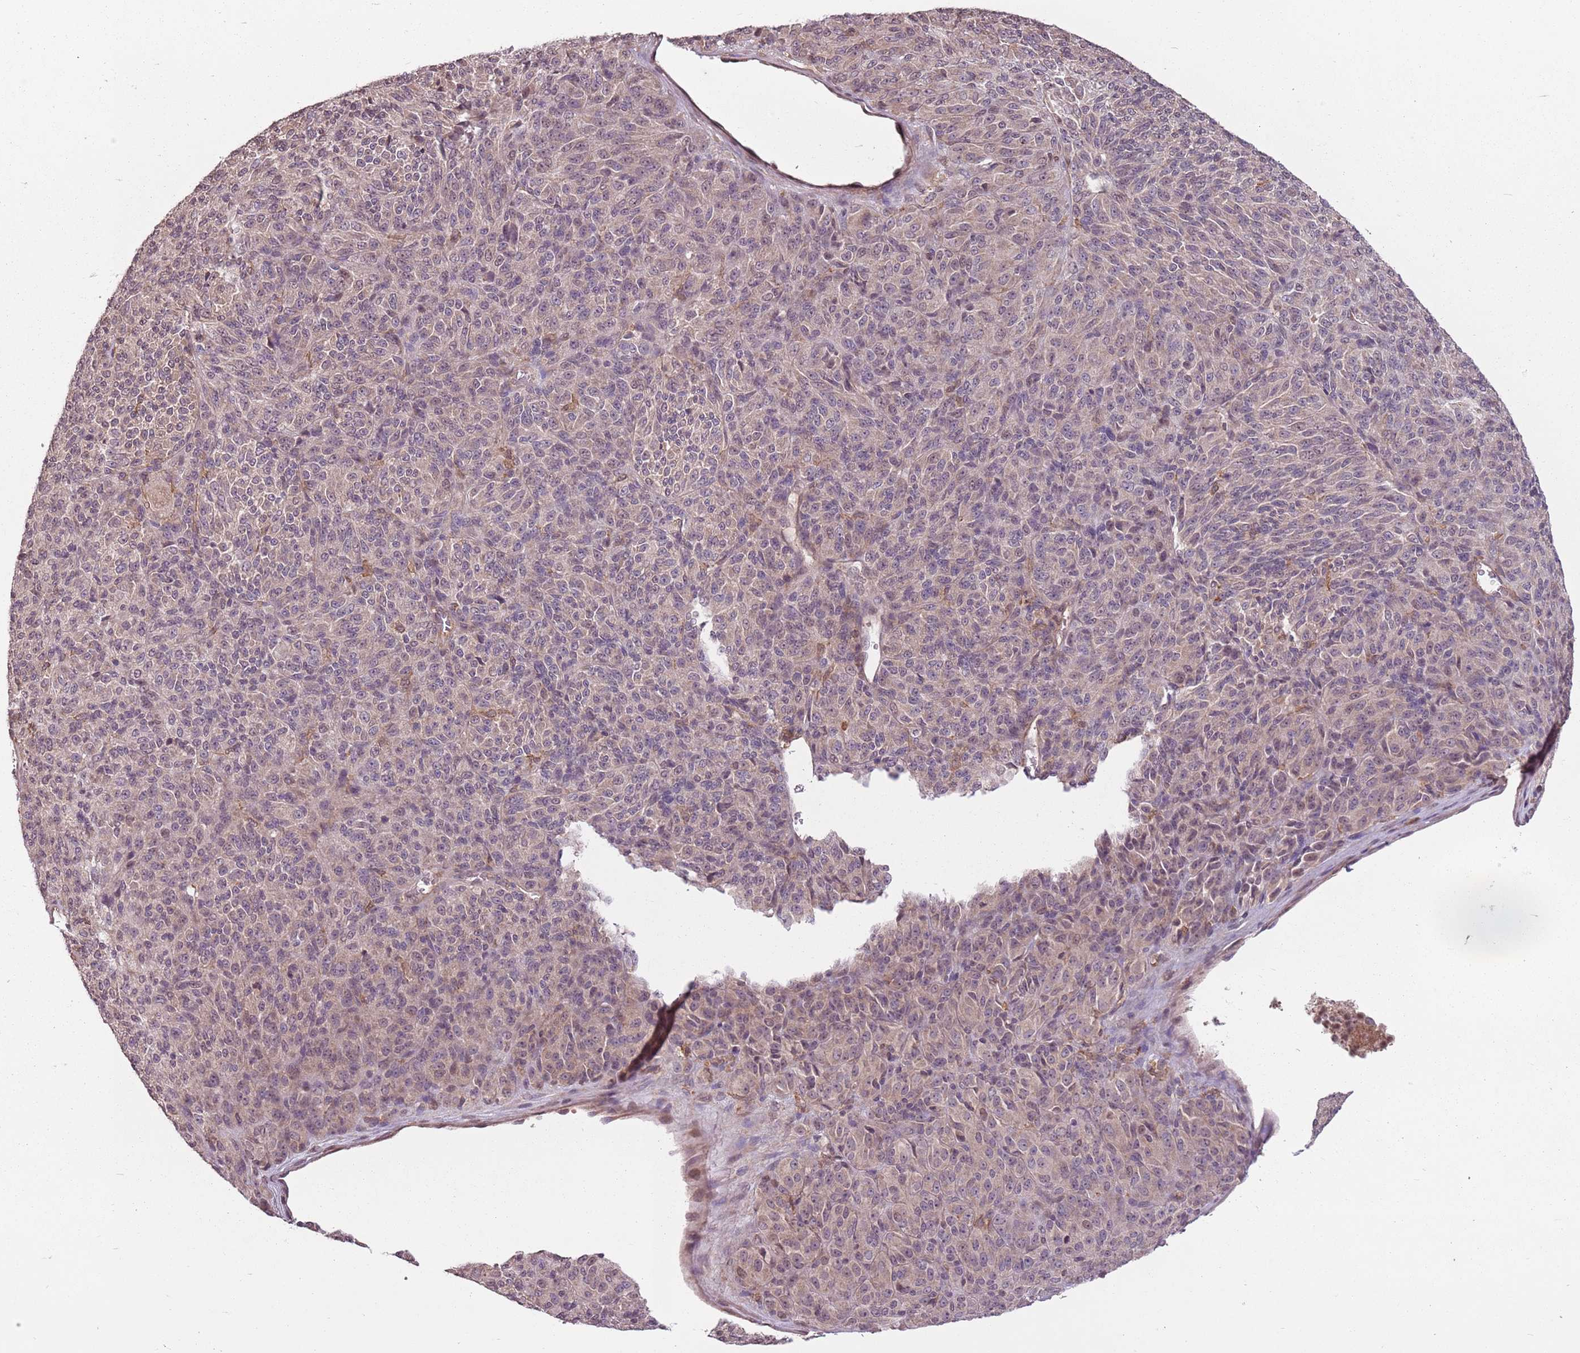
{"staining": {"intensity": "moderate", "quantity": ">75%", "location": "cytoplasmic/membranous"}, "tissue": "melanoma", "cell_type": "Tumor cells", "image_type": "cancer", "snomed": [{"axis": "morphology", "description": "Malignant melanoma, Metastatic site"}, {"axis": "topography", "description": "Brain"}], "caption": "A brown stain shows moderate cytoplasmic/membranous positivity of a protein in melanoma tumor cells.", "gene": "CAPN9", "patient": {"sex": "female", "age": 56}}